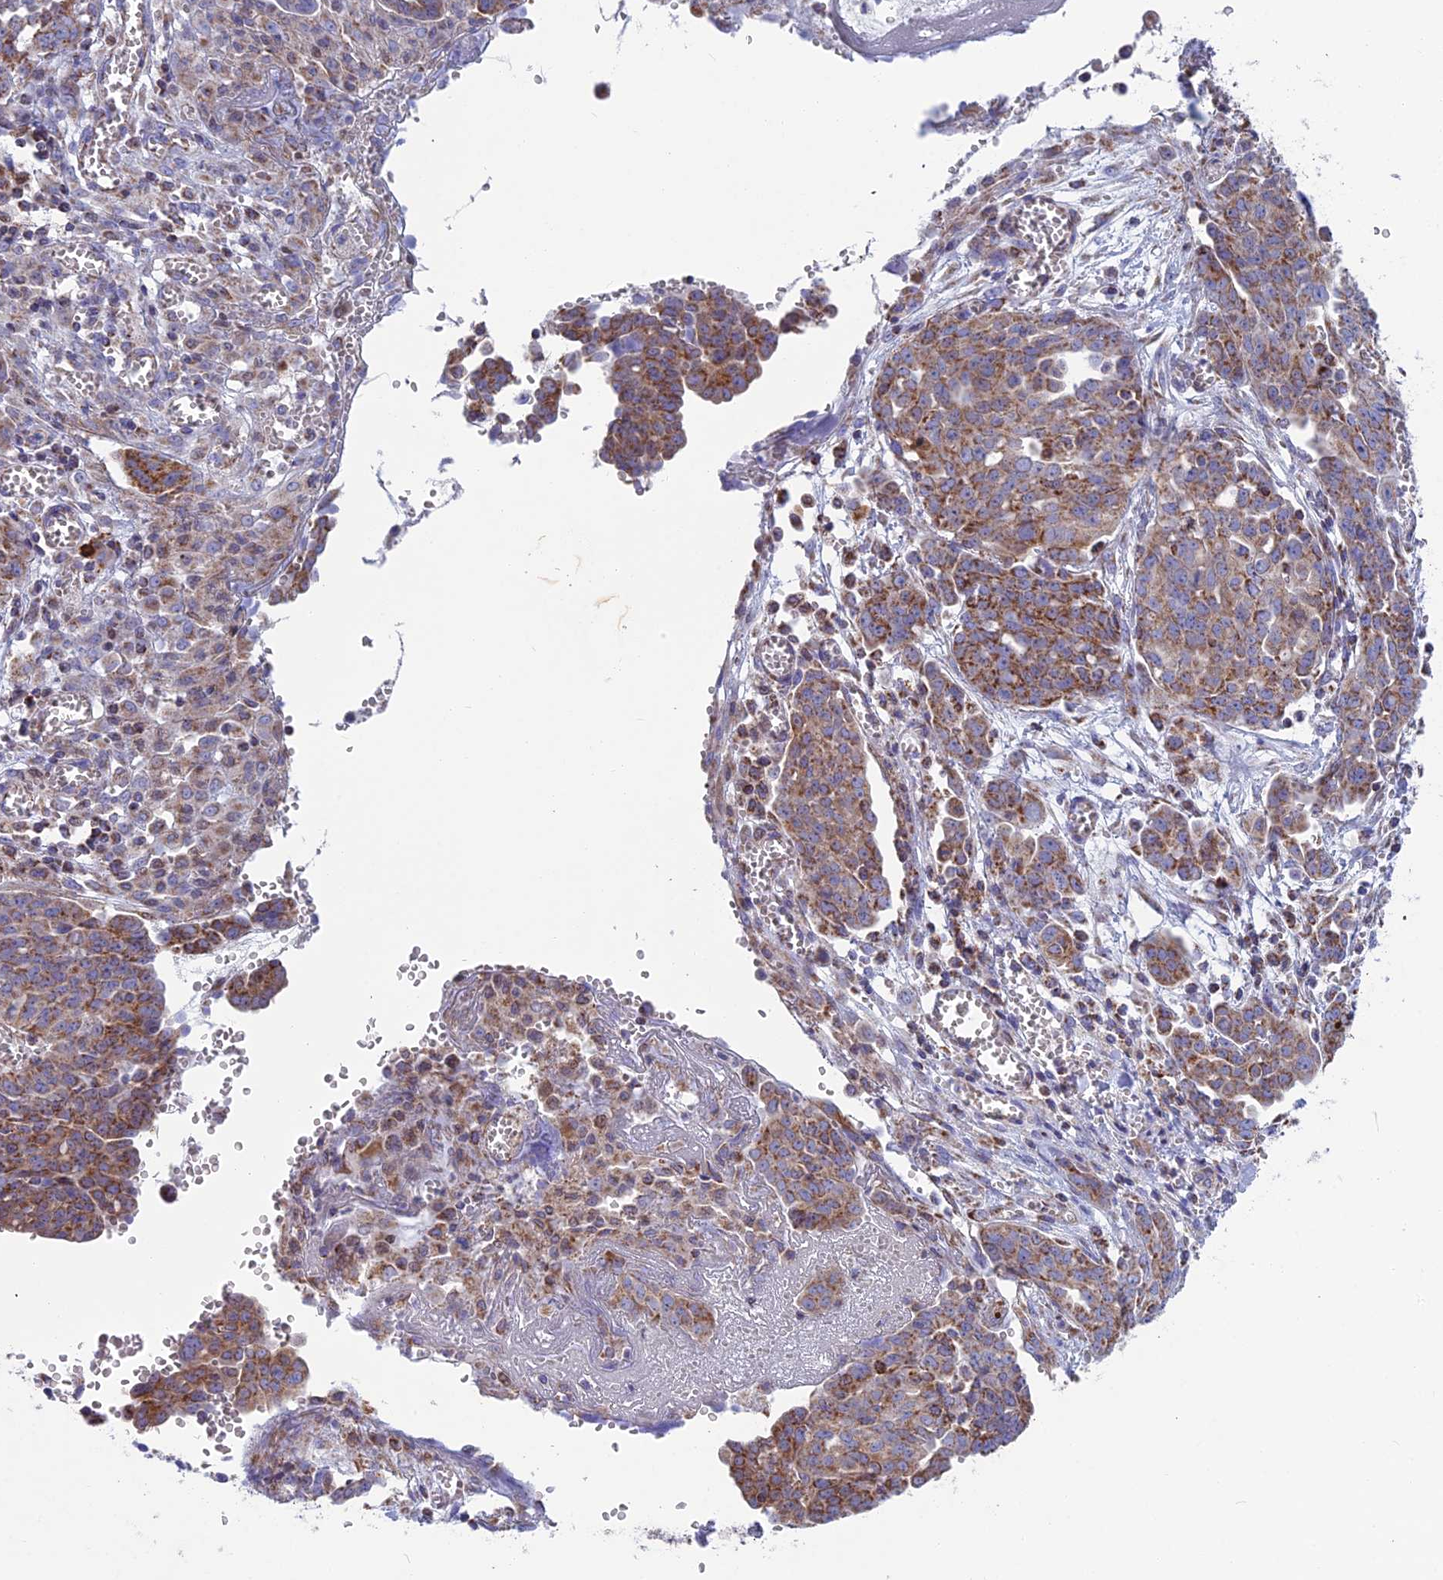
{"staining": {"intensity": "moderate", "quantity": ">75%", "location": "cytoplasmic/membranous"}, "tissue": "ovarian cancer", "cell_type": "Tumor cells", "image_type": "cancer", "snomed": [{"axis": "morphology", "description": "Cystadenocarcinoma, serous, NOS"}, {"axis": "topography", "description": "Soft tissue"}, {"axis": "topography", "description": "Ovary"}], "caption": "Human serous cystadenocarcinoma (ovarian) stained with a brown dye shows moderate cytoplasmic/membranous positive positivity in approximately >75% of tumor cells.", "gene": "CS", "patient": {"sex": "female", "age": 57}}